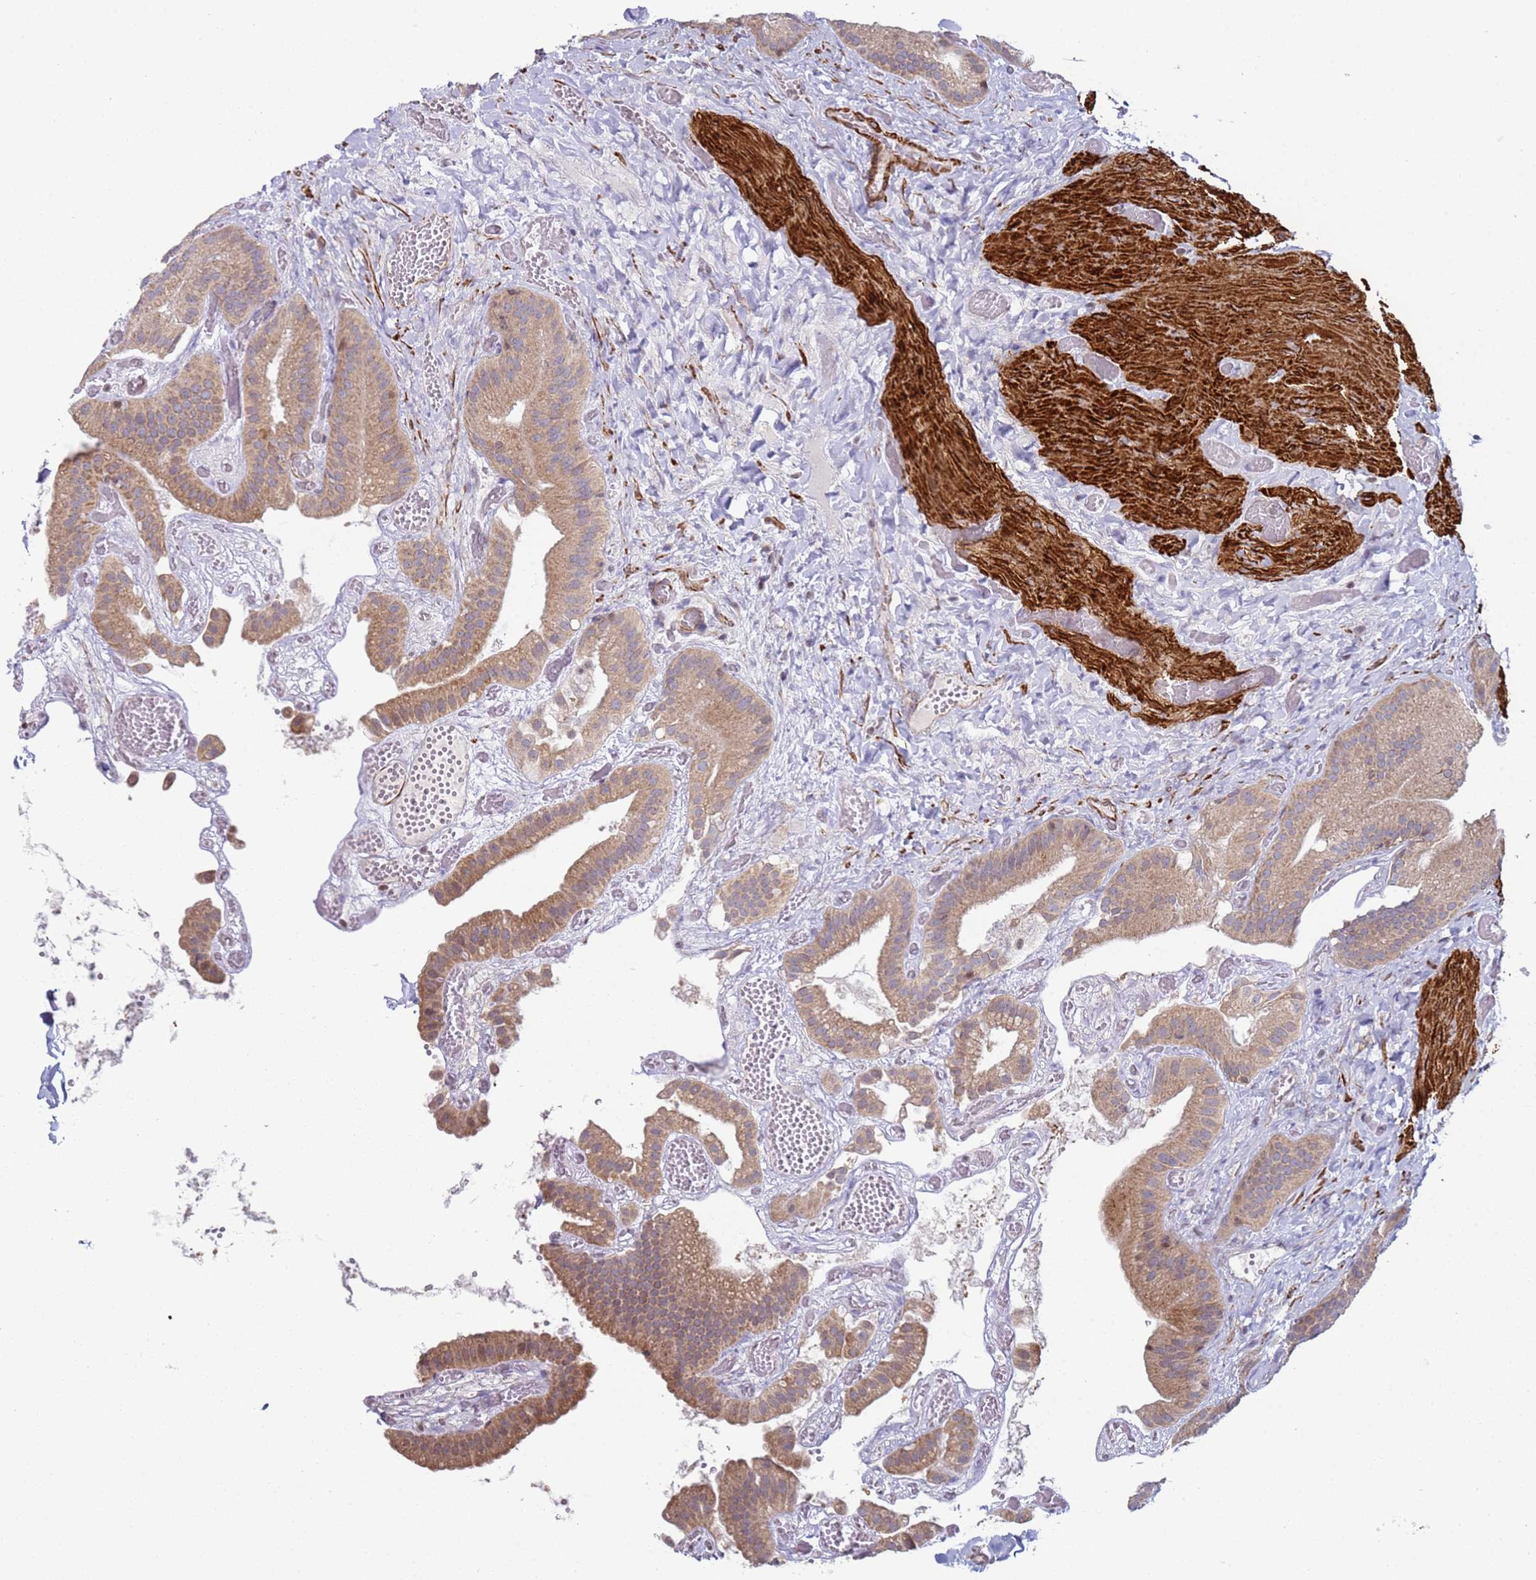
{"staining": {"intensity": "moderate", "quantity": ">75%", "location": "cytoplasmic/membranous"}, "tissue": "gallbladder", "cell_type": "Glandular cells", "image_type": "normal", "snomed": [{"axis": "morphology", "description": "Normal tissue, NOS"}, {"axis": "topography", "description": "Gallbladder"}], "caption": "This histopathology image exhibits immunohistochemistry (IHC) staining of normal gallbladder, with medium moderate cytoplasmic/membranous positivity in approximately >75% of glandular cells.", "gene": "SNAPC4", "patient": {"sex": "female", "age": 64}}